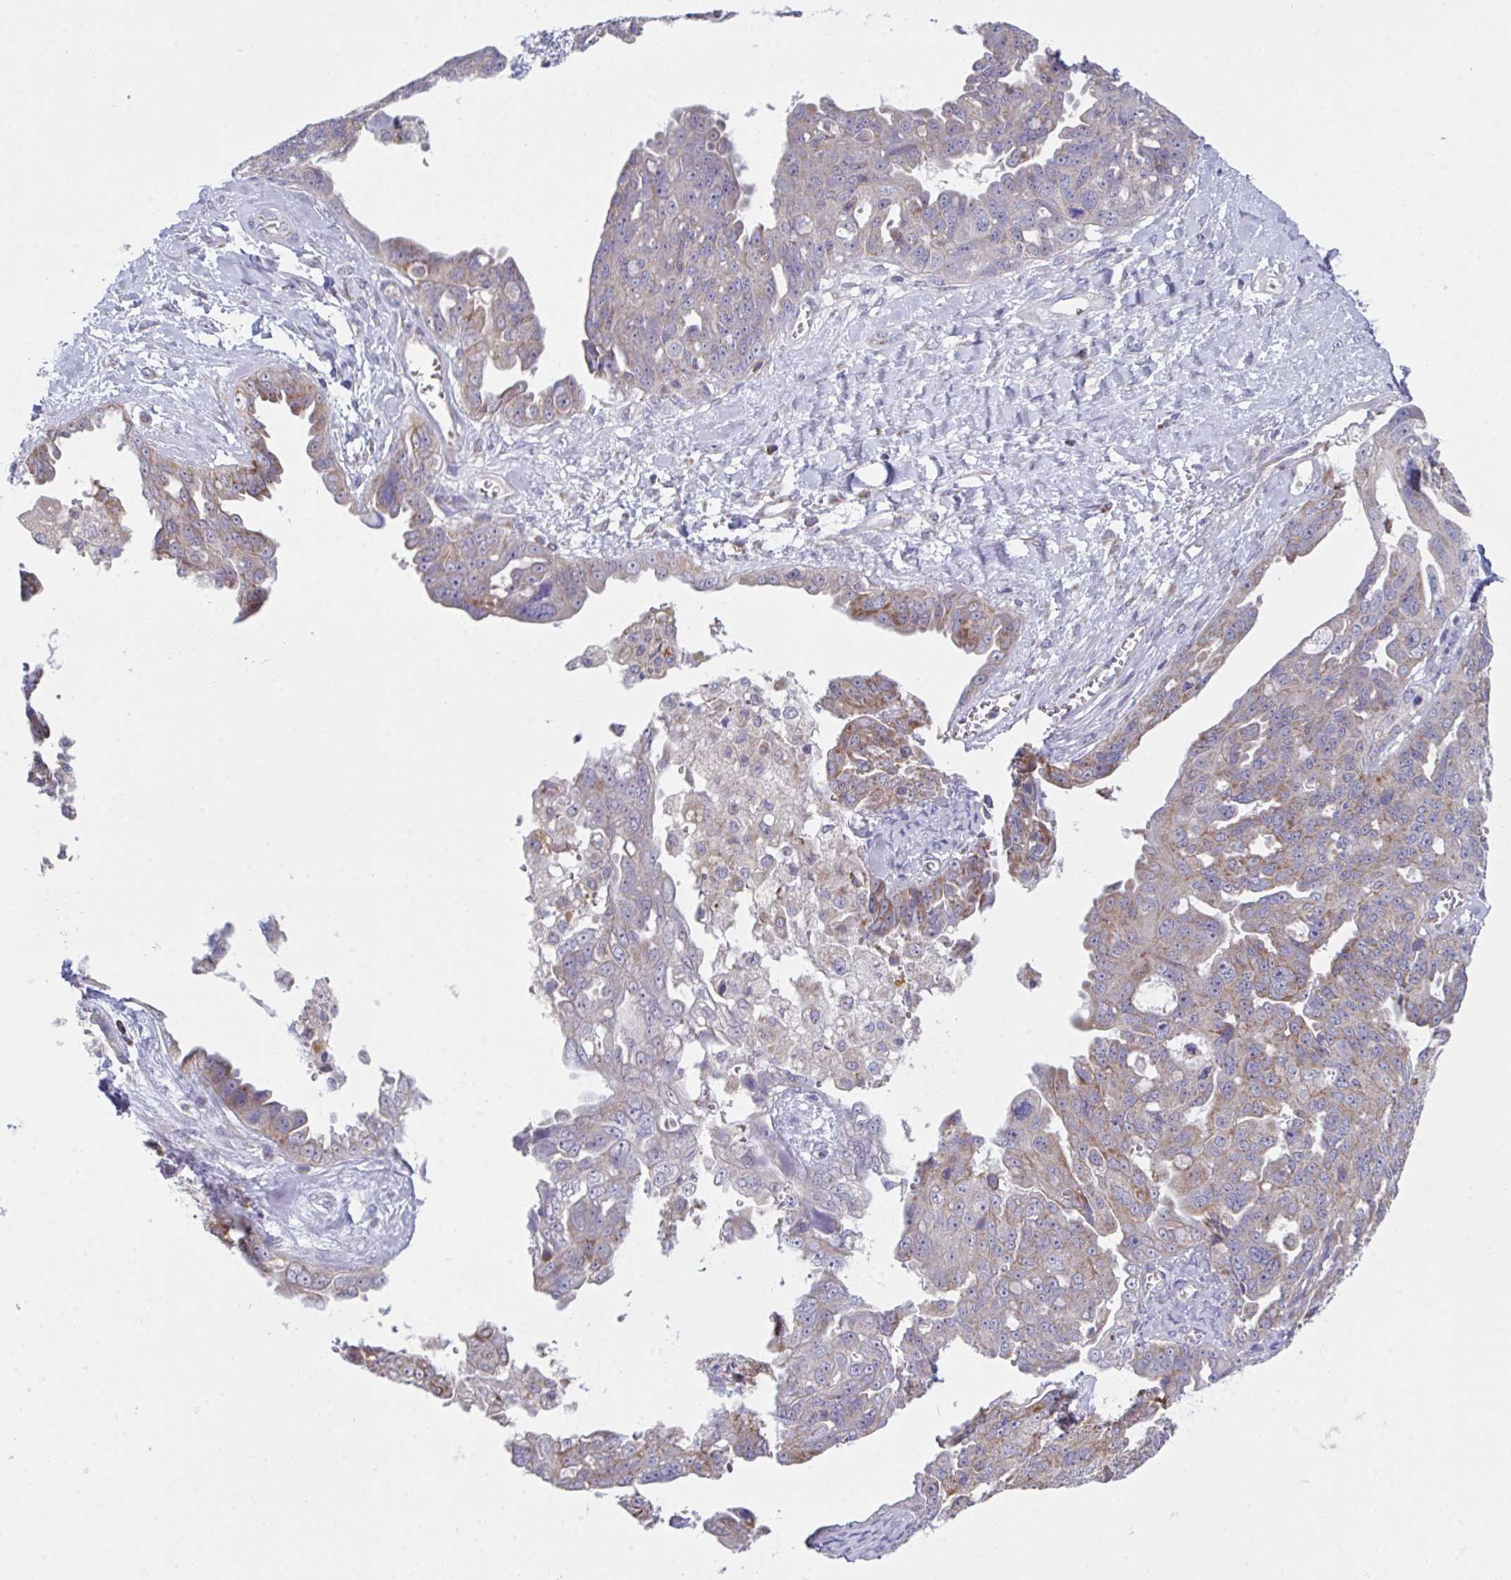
{"staining": {"intensity": "weak", "quantity": "25%-75%", "location": "cytoplasmic/membranous"}, "tissue": "ovarian cancer", "cell_type": "Tumor cells", "image_type": "cancer", "snomed": [{"axis": "morphology", "description": "Carcinoma, endometroid"}, {"axis": "topography", "description": "Ovary"}], "caption": "DAB (3,3'-diaminobenzidine) immunohistochemical staining of human endometroid carcinoma (ovarian) displays weak cytoplasmic/membranous protein staining in about 25%-75% of tumor cells.", "gene": "NDUFA7", "patient": {"sex": "female", "age": 70}}